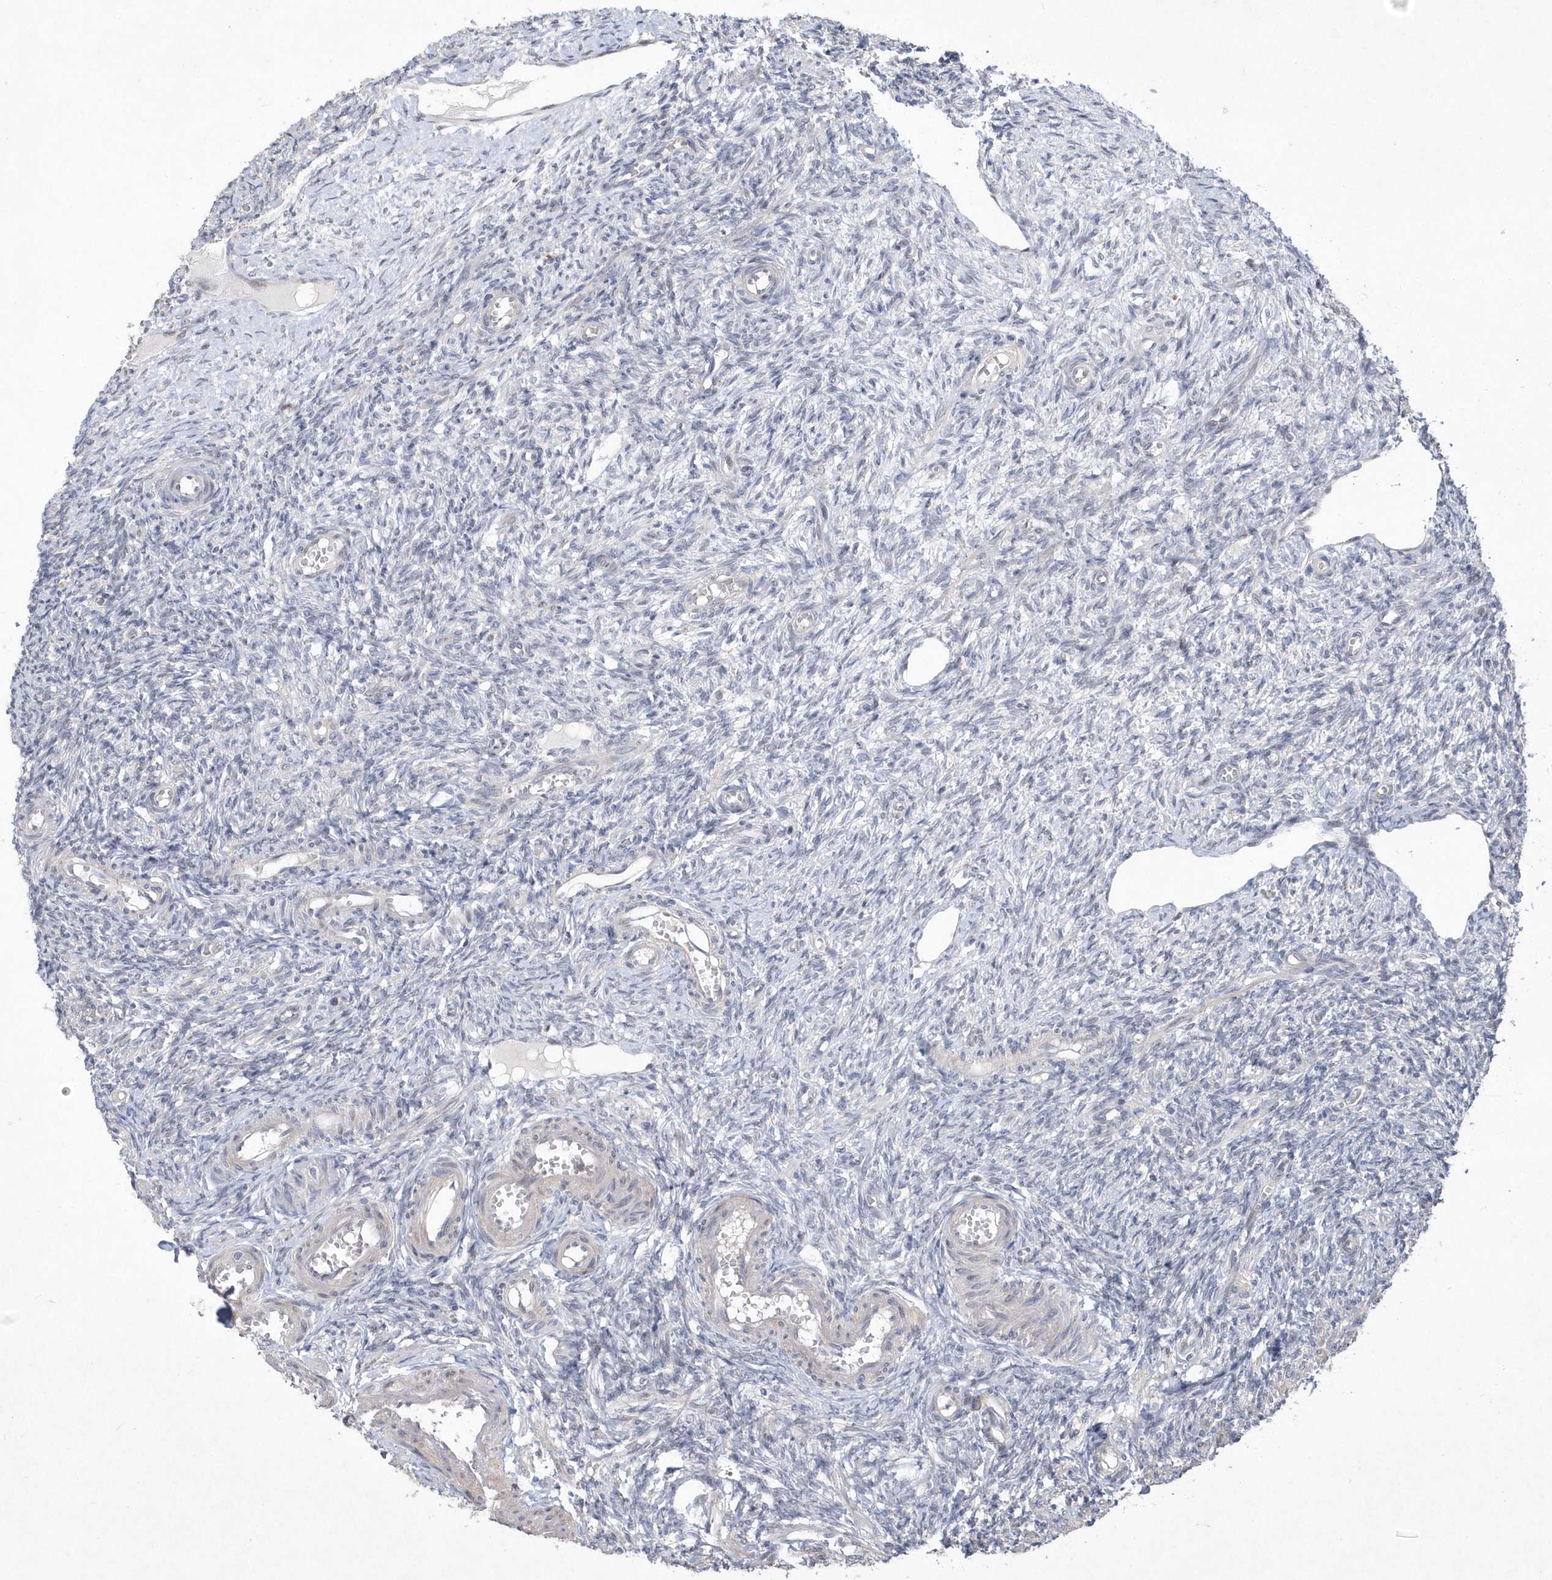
{"staining": {"intensity": "weak", "quantity": "<25%", "location": "cytoplasmic/membranous"}, "tissue": "ovary", "cell_type": "Ovarian stroma cells", "image_type": "normal", "snomed": [{"axis": "morphology", "description": "Normal tissue, NOS"}, {"axis": "topography", "description": "Ovary"}], "caption": "DAB (3,3'-diaminobenzidine) immunohistochemical staining of unremarkable human ovary reveals no significant staining in ovarian stroma cells. (DAB (3,3'-diaminobenzidine) immunohistochemistry (IHC) visualized using brightfield microscopy, high magnification).", "gene": "TSPEAR", "patient": {"sex": "female", "age": 27}}